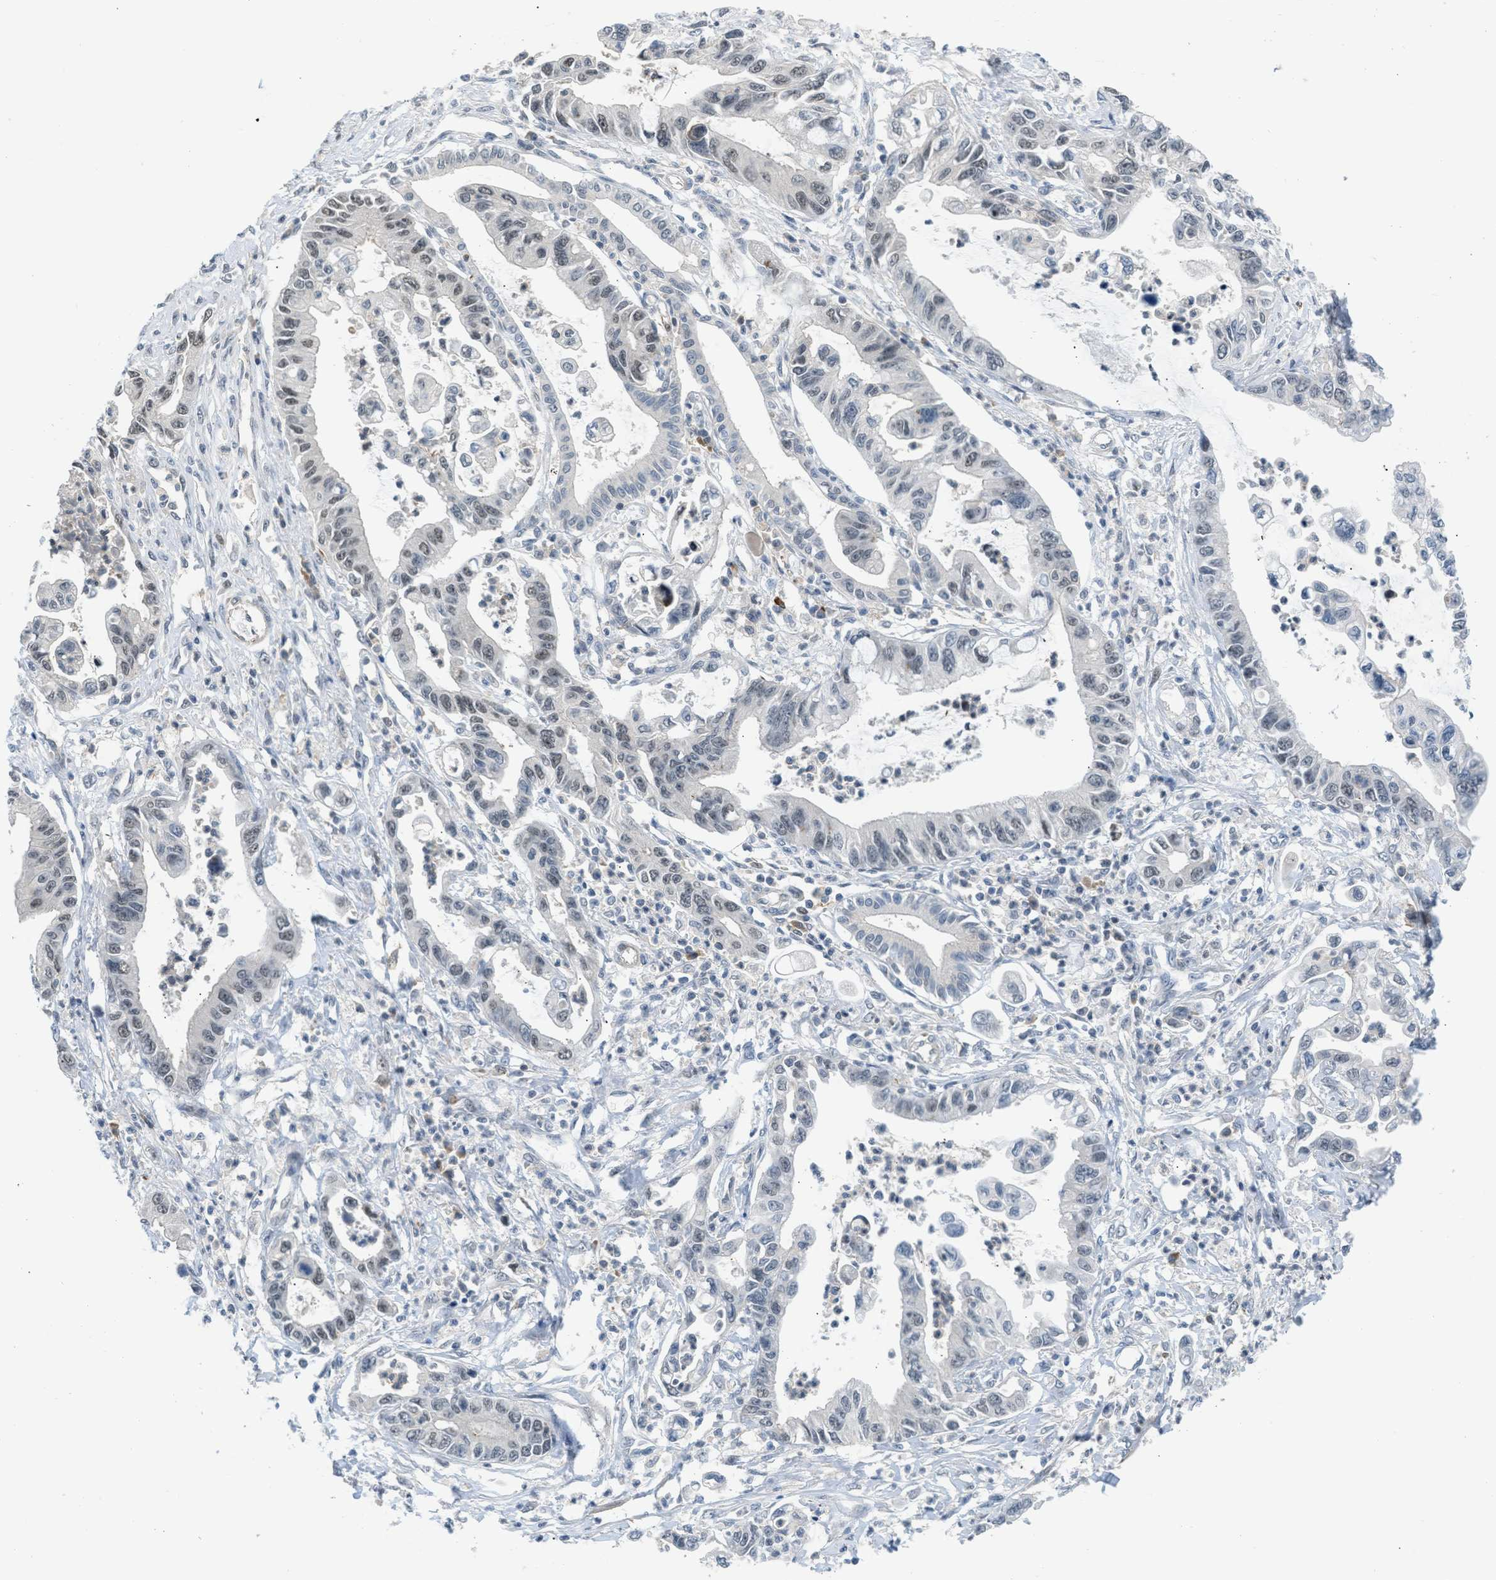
{"staining": {"intensity": "weak", "quantity": "<25%", "location": "nuclear"}, "tissue": "pancreatic cancer", "cell_type": "Tumor cells", "image_type": "cancer", "snomed": [{"axis": "morphology", "description": "Adenocarcinoma, NOS"}, {"axis": "topography", "description": "Pancreas"}], "caption": "High magnification brightfield microscopy of pancreatic adenocarcinoma stained with DAB (3,3'-diaminobenzidine) (brown) and counterstained with hematoxylin (blue): tumor cells show no significant positivity. (DAB (3,3'-diaminobenzidine) IHC, high magnification).", "gene": "TTBK2", "patient": {"sex": "male", "age": 56}}